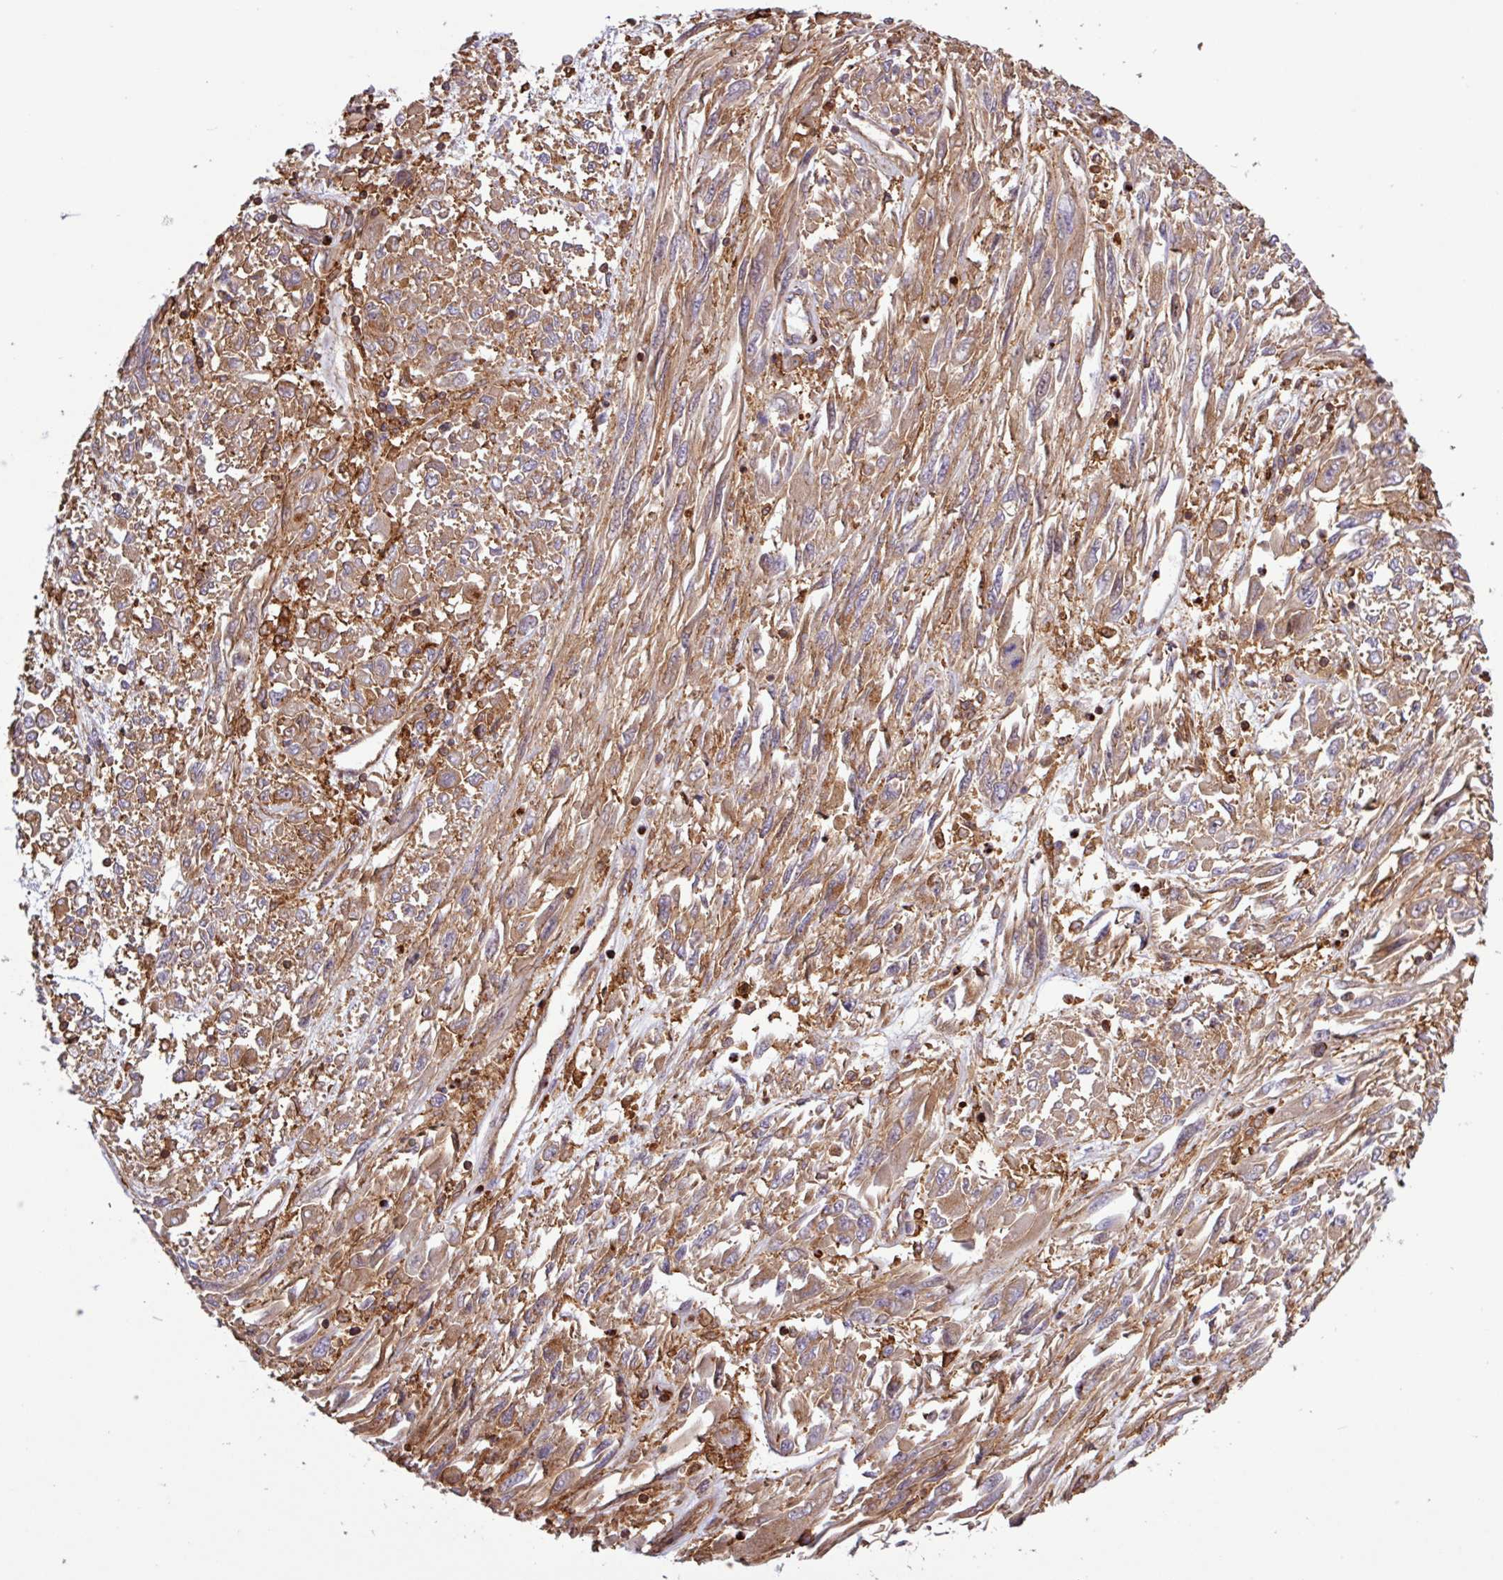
{"staining": {"intensity": "moderate", "quantity": ">75%", "location": "cytoplasmic/membranous"}, "tissue": "melanoma", "cell_type": "Tumor cells", "image_type": "cancer", "snomed": [{"axis": "morphology", "description": "Malignant melanoma, NOS"}, {"axis": "topography", "description": "Skin"}], "caption": "IHC of human melanoma shows medium levels of moderate cytoplasmic/membranous positivity in approximately >75% of tumor cells.", "gene": "ACTR3", "patient": {"sex": "female", "age": 91}}